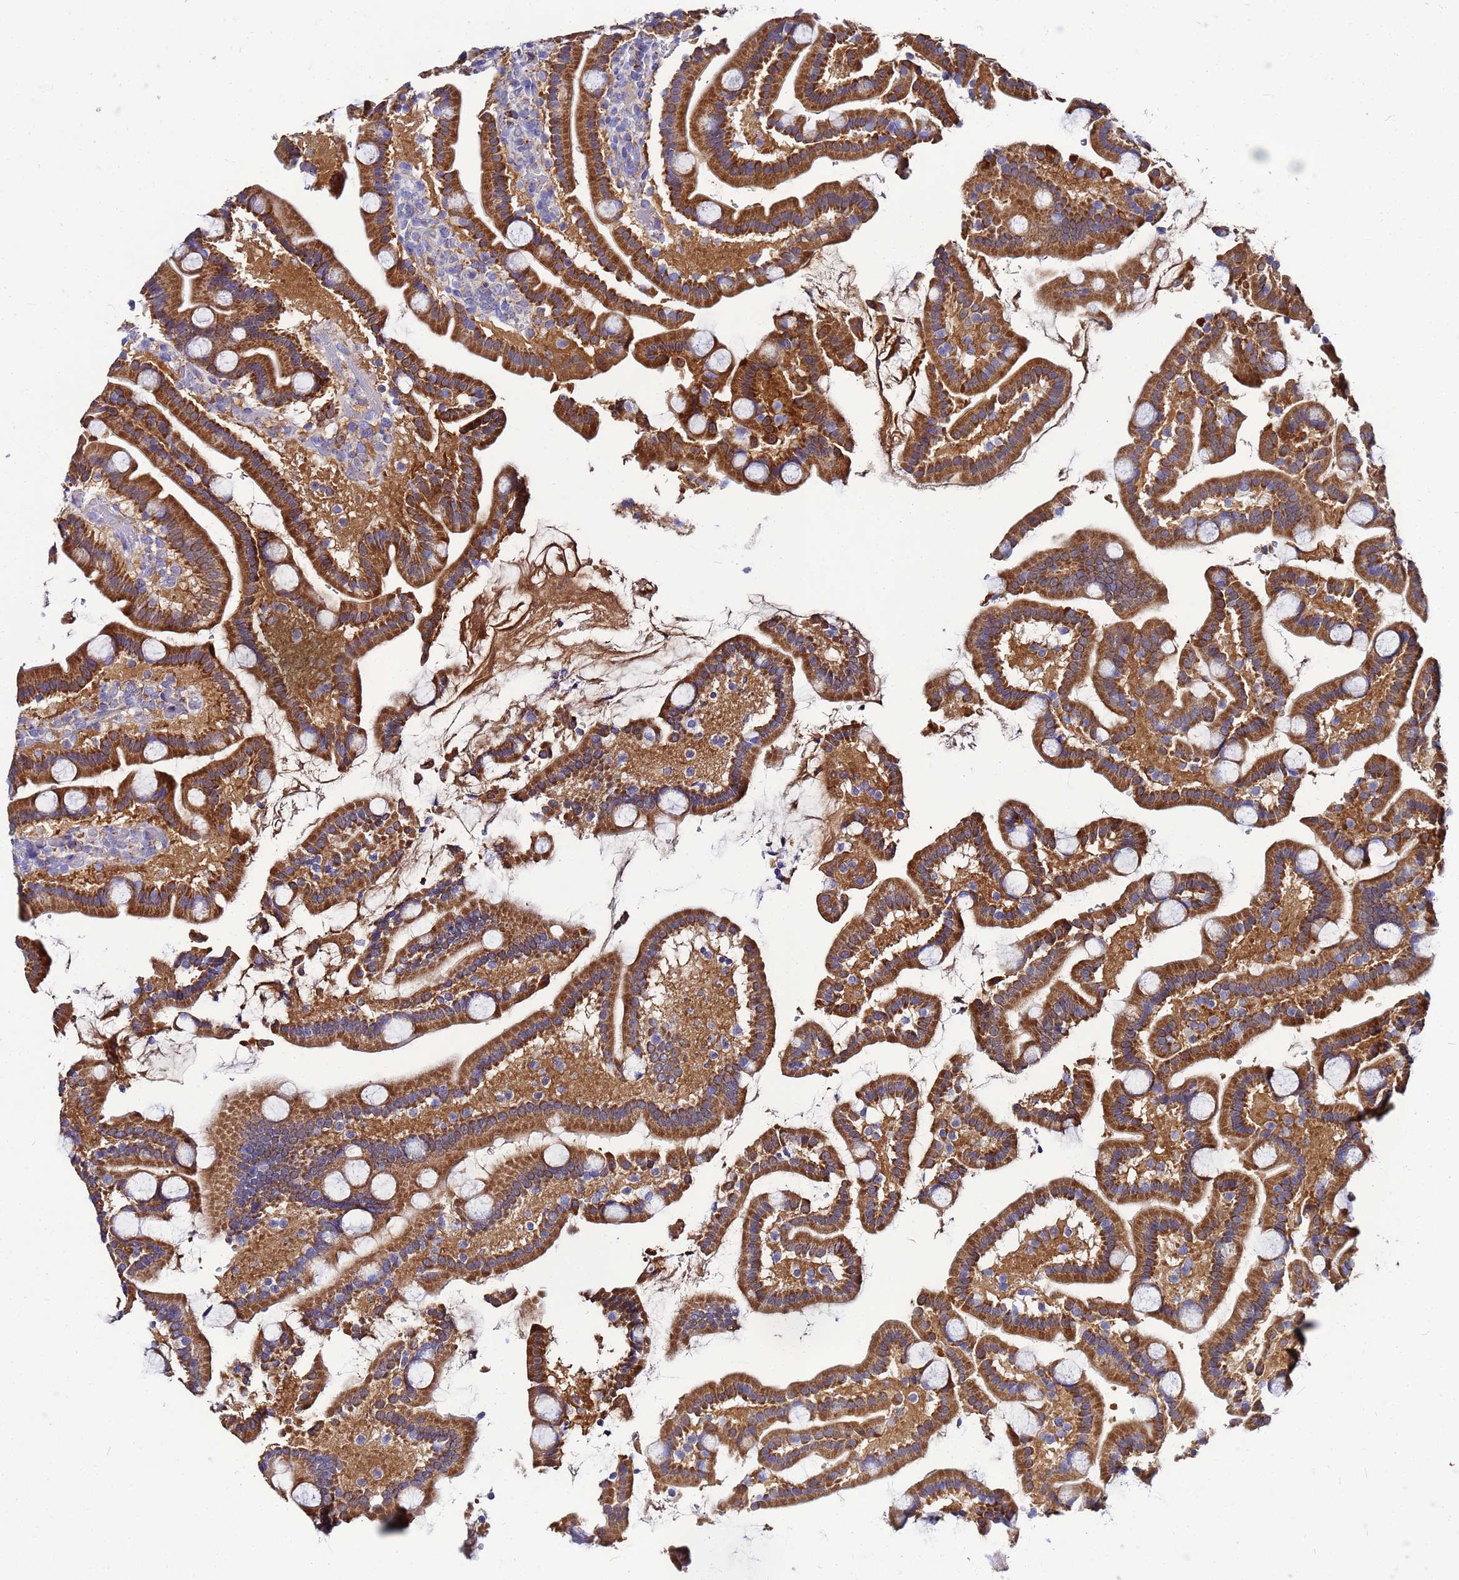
{"staining": {"intensity": "moderate", "quantity": ">75%", "location": "cytoplasmic/membranous"}, "tissue": "duodenum", "cell_type": "Glandular cells", "image_type": "normal", "snomed": [{"axis": "morphology", "description": "Normal tissue, NOS"}, {"axis": "topography", "description": "Duodenum"}], "caption": "An immunohistochemistry (IHC) photomicrograph of unremarkable tissue is shown. Protein staining in brown labels moderate cytoplasmic/membranous positivity in duodenum within glandular cells.", "gene": "FAHD2A", "patient": {"sex": "male", "age": 55}}